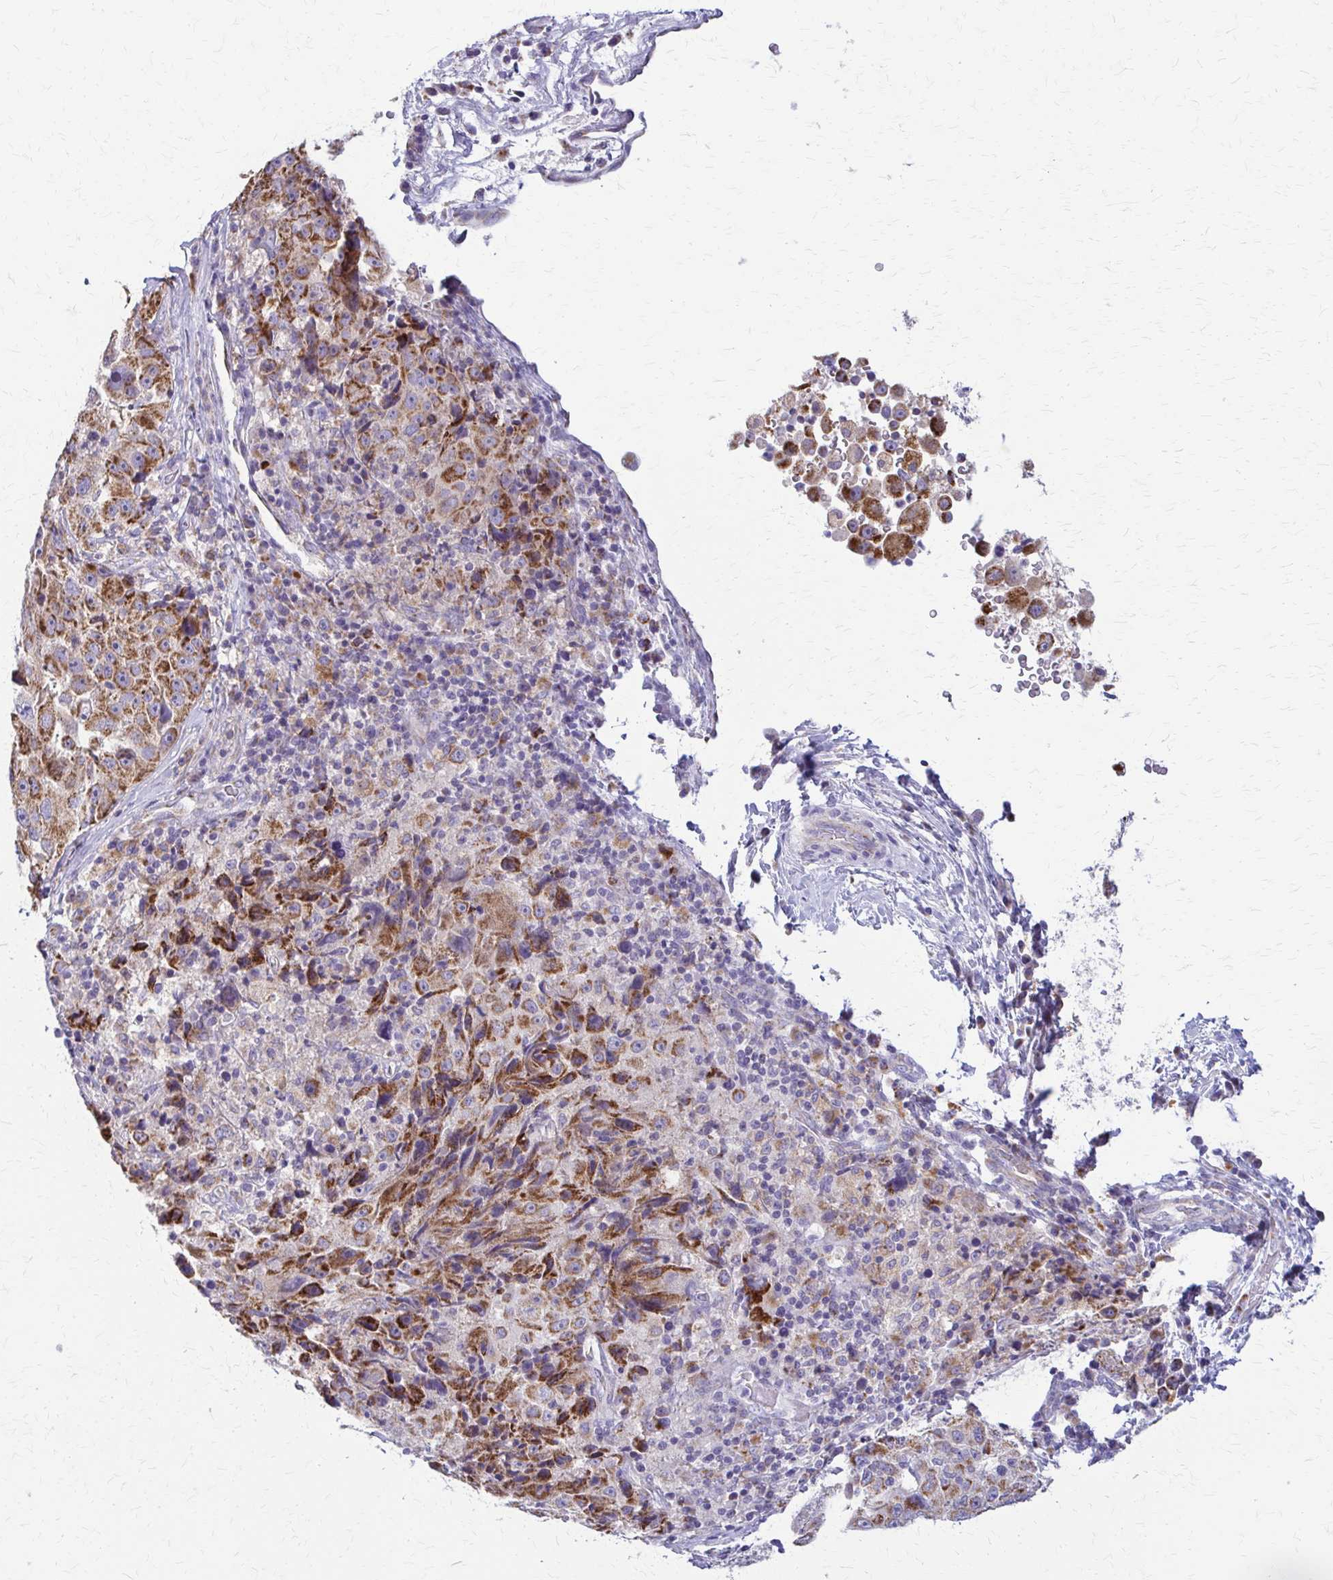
{"staining": {"intensity": "moderate", "quantity": ">75%", "location": "cytoplasmic/membranous"}, "tissue": "melanoma", "cell_type": "Tumor cells", "image_type": "cancer", "snomed": [{"axis": "morphology", "description": "Malignant melanoma, Metastatic site"}, {"axis": "topography", "description": "Lymph node"}], "caption": "Melanoma was stained to show a protein in brown. There is medium levels of moderate cytoplasmic/membranous positivity in about >75% of tumor cells.", "gene": "SAMD13", "patient": {"sex": "male", "age": 62}}